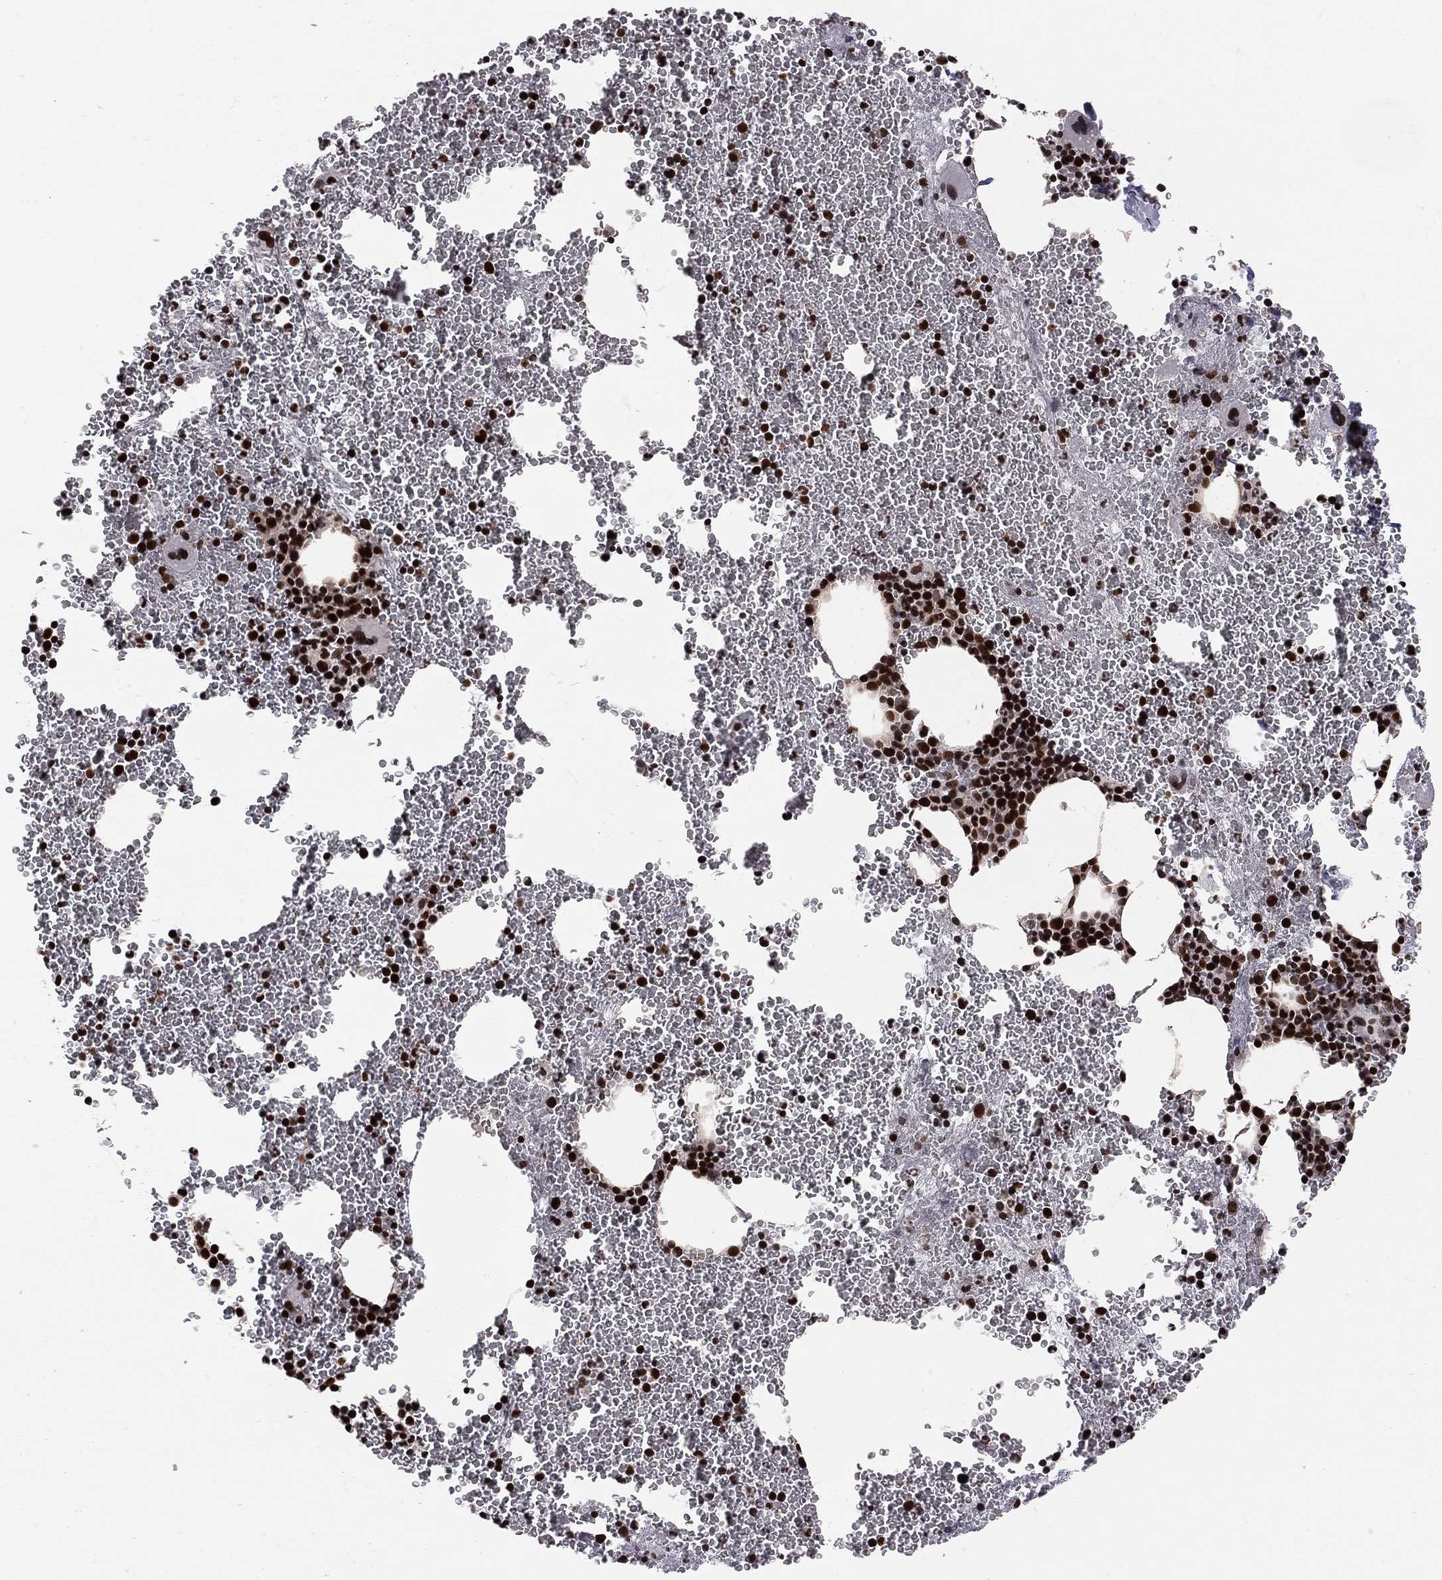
{"staining": {"intensity": "strong", "quantity": "25%-75%", "location": "nuclear"}, "tissue": "bone marrow", "cell_type": "Hematopoietic cells", "image_type": "normal", "snomed": [{"axis": "morphology", "description": "Normal tissue, NOS"}, {"axis": "topography", "description": "Bone marrow"}], "caption": "High-power microscopy captured an immunohistochemistry image of normal bone marrow, revealing strong nuclear positivity in approximately 25%-75% of hematopoietic cells.", "gene": "RNASEH2C", "patient": {"sex": "male", "age": 50}}